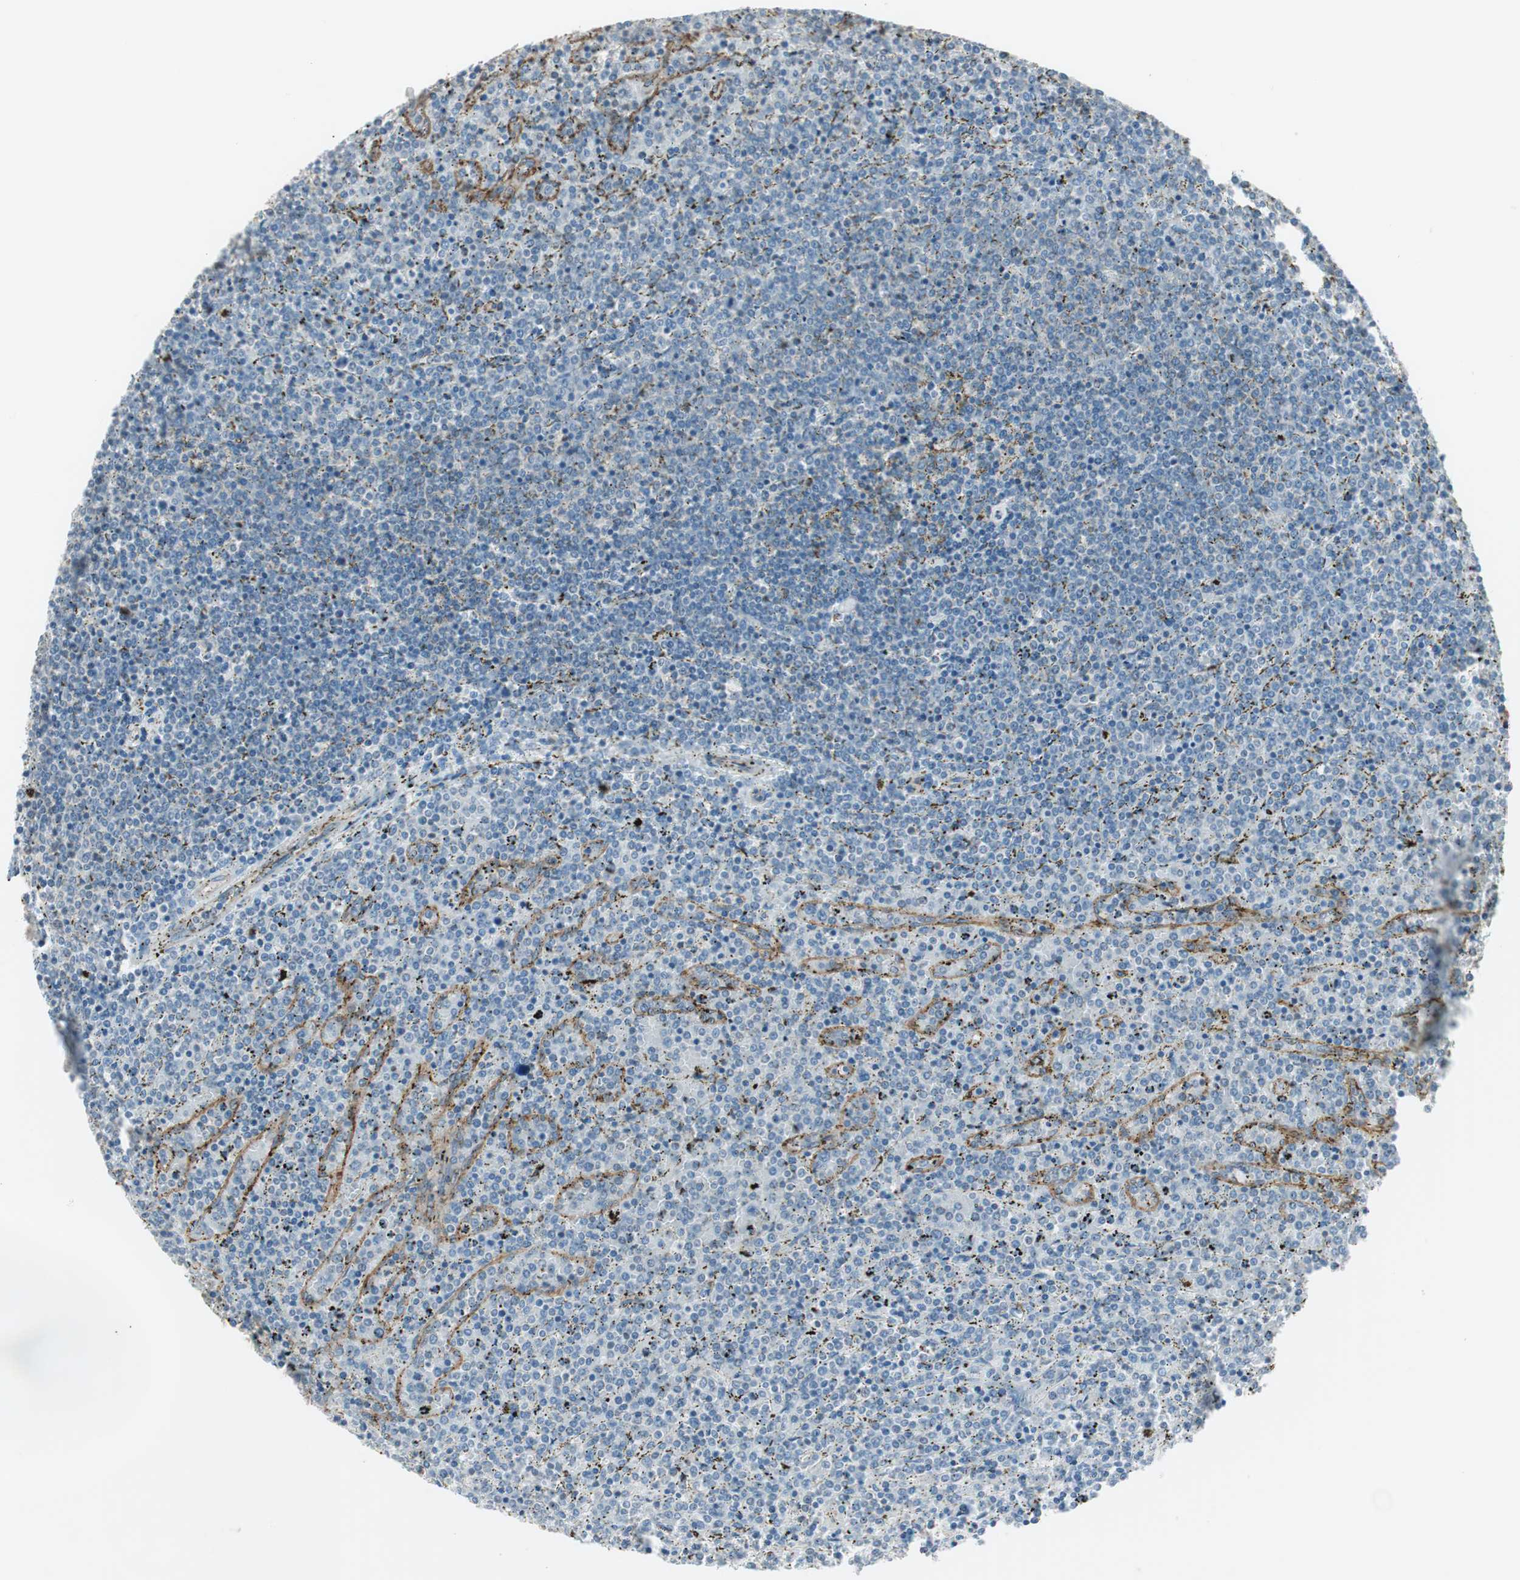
{"staining": {"intensity": "negative", "quantity": "none", "location": "none"}, "tissue": "lymphoma", "cell_type": "Tumor cells", "image_type": "cancer", "snomed": [{"axis": "morphology", "description": "Malignant lymphoma, non-Hodgkin's type, Low grade"}, {"axis": "topography", "description": "Spleen"}], "caption": "Immunohistochemical staining of lymphoma shows no significant positivity in tumor cells. (DAB (3,3'-diaminobenzidine) immunohistochemistry (IHC), high magnification).", "gene": "ITGB4", "patient": {"sex": "female", "age": 77}}